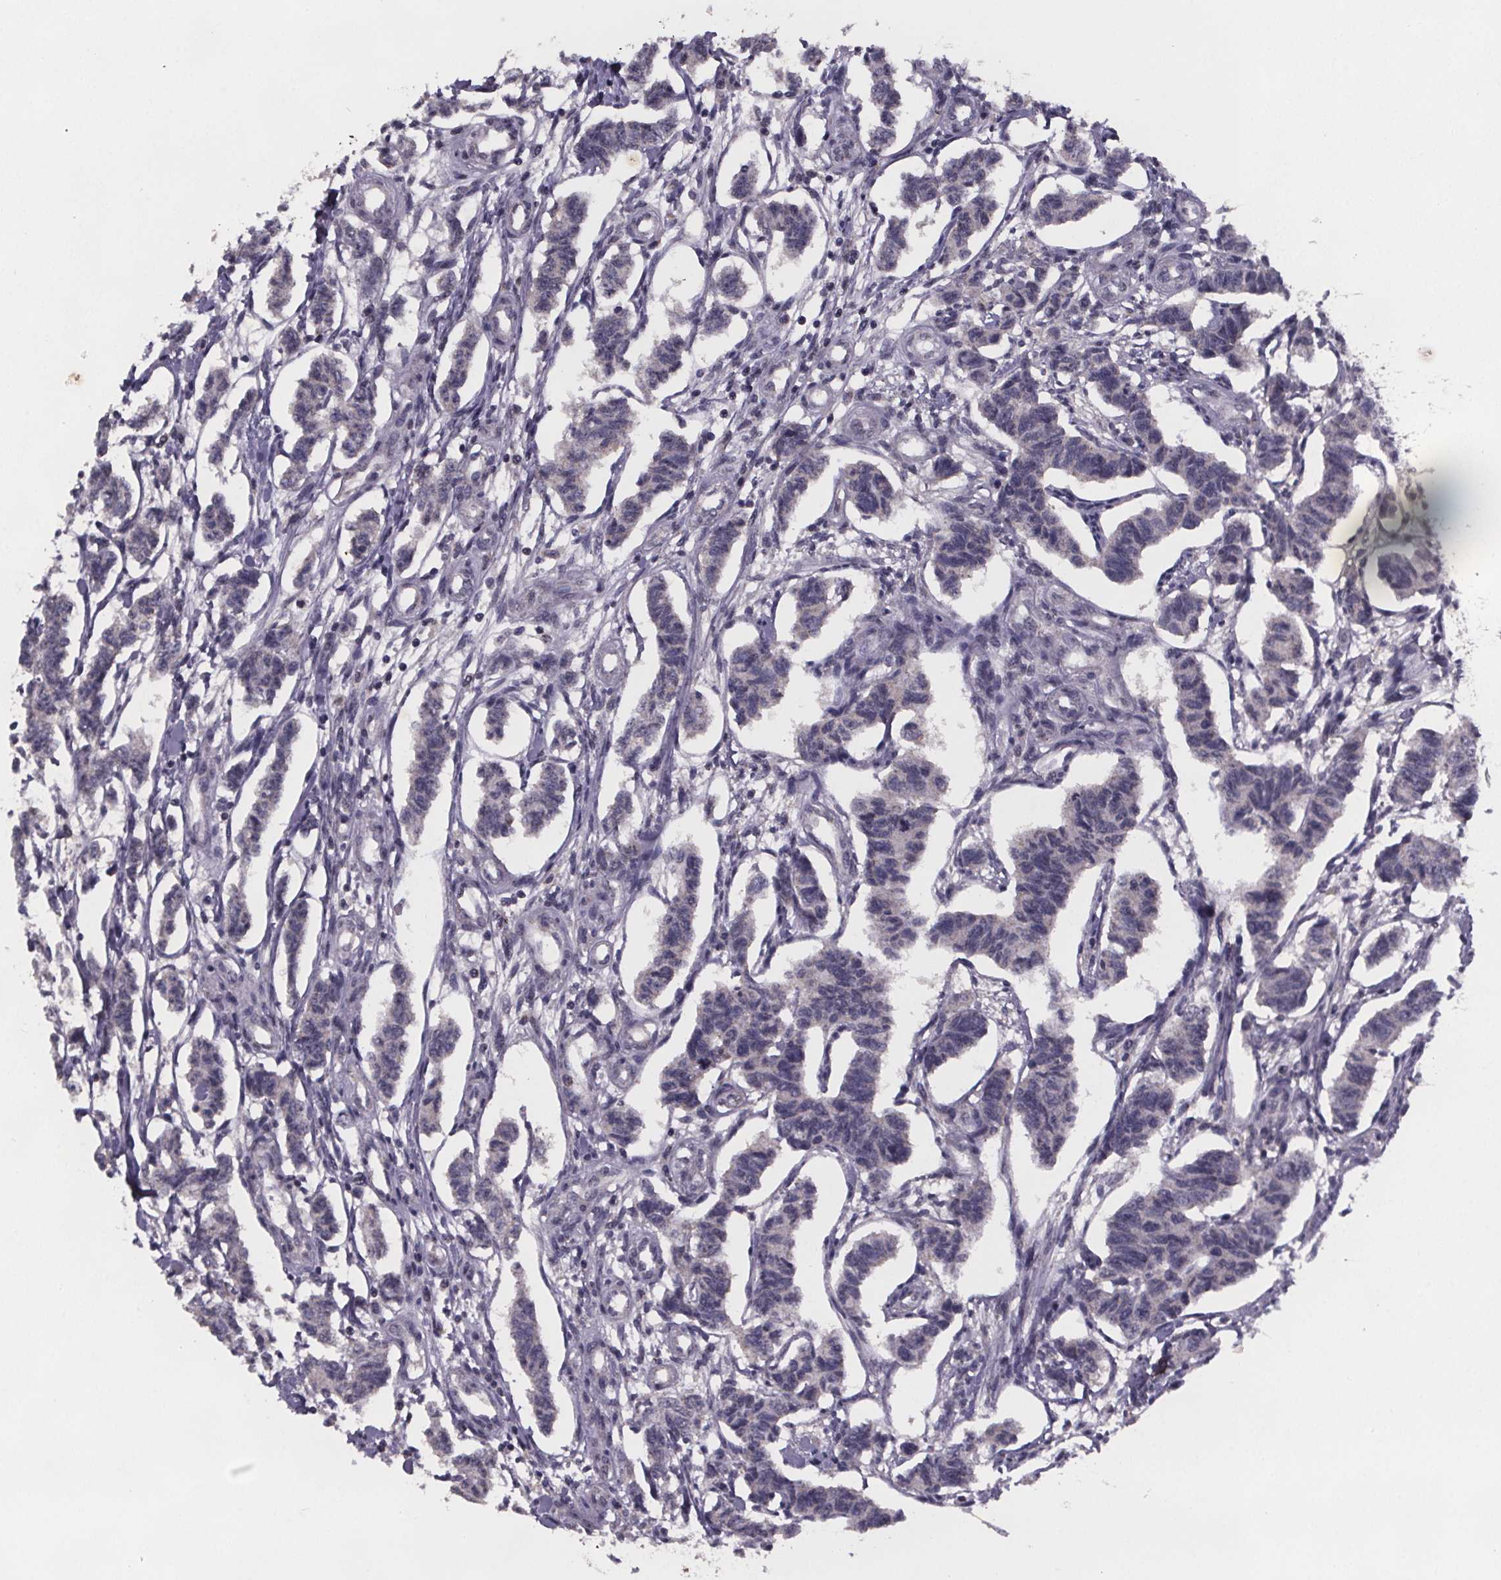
{"staining": {"intensity": "negative", "quantity": "none", "location": "none"}, "tissue": "carcinoid", "cell_type": "Tumor cells", "image_type": "cancer", "snomed": [{"axis": "morphology", "description": "Carcinoid, malignant, NOS"}, {"axis": "topography", "description": "Kidney"}], "caption": "Immunohistochemistry micrograph of carcinoid stained for a protein (brown), which reveals no positivity in tumor cells.", "gene": "PALLD", "patient": {"sex": "female", "age": 41}}